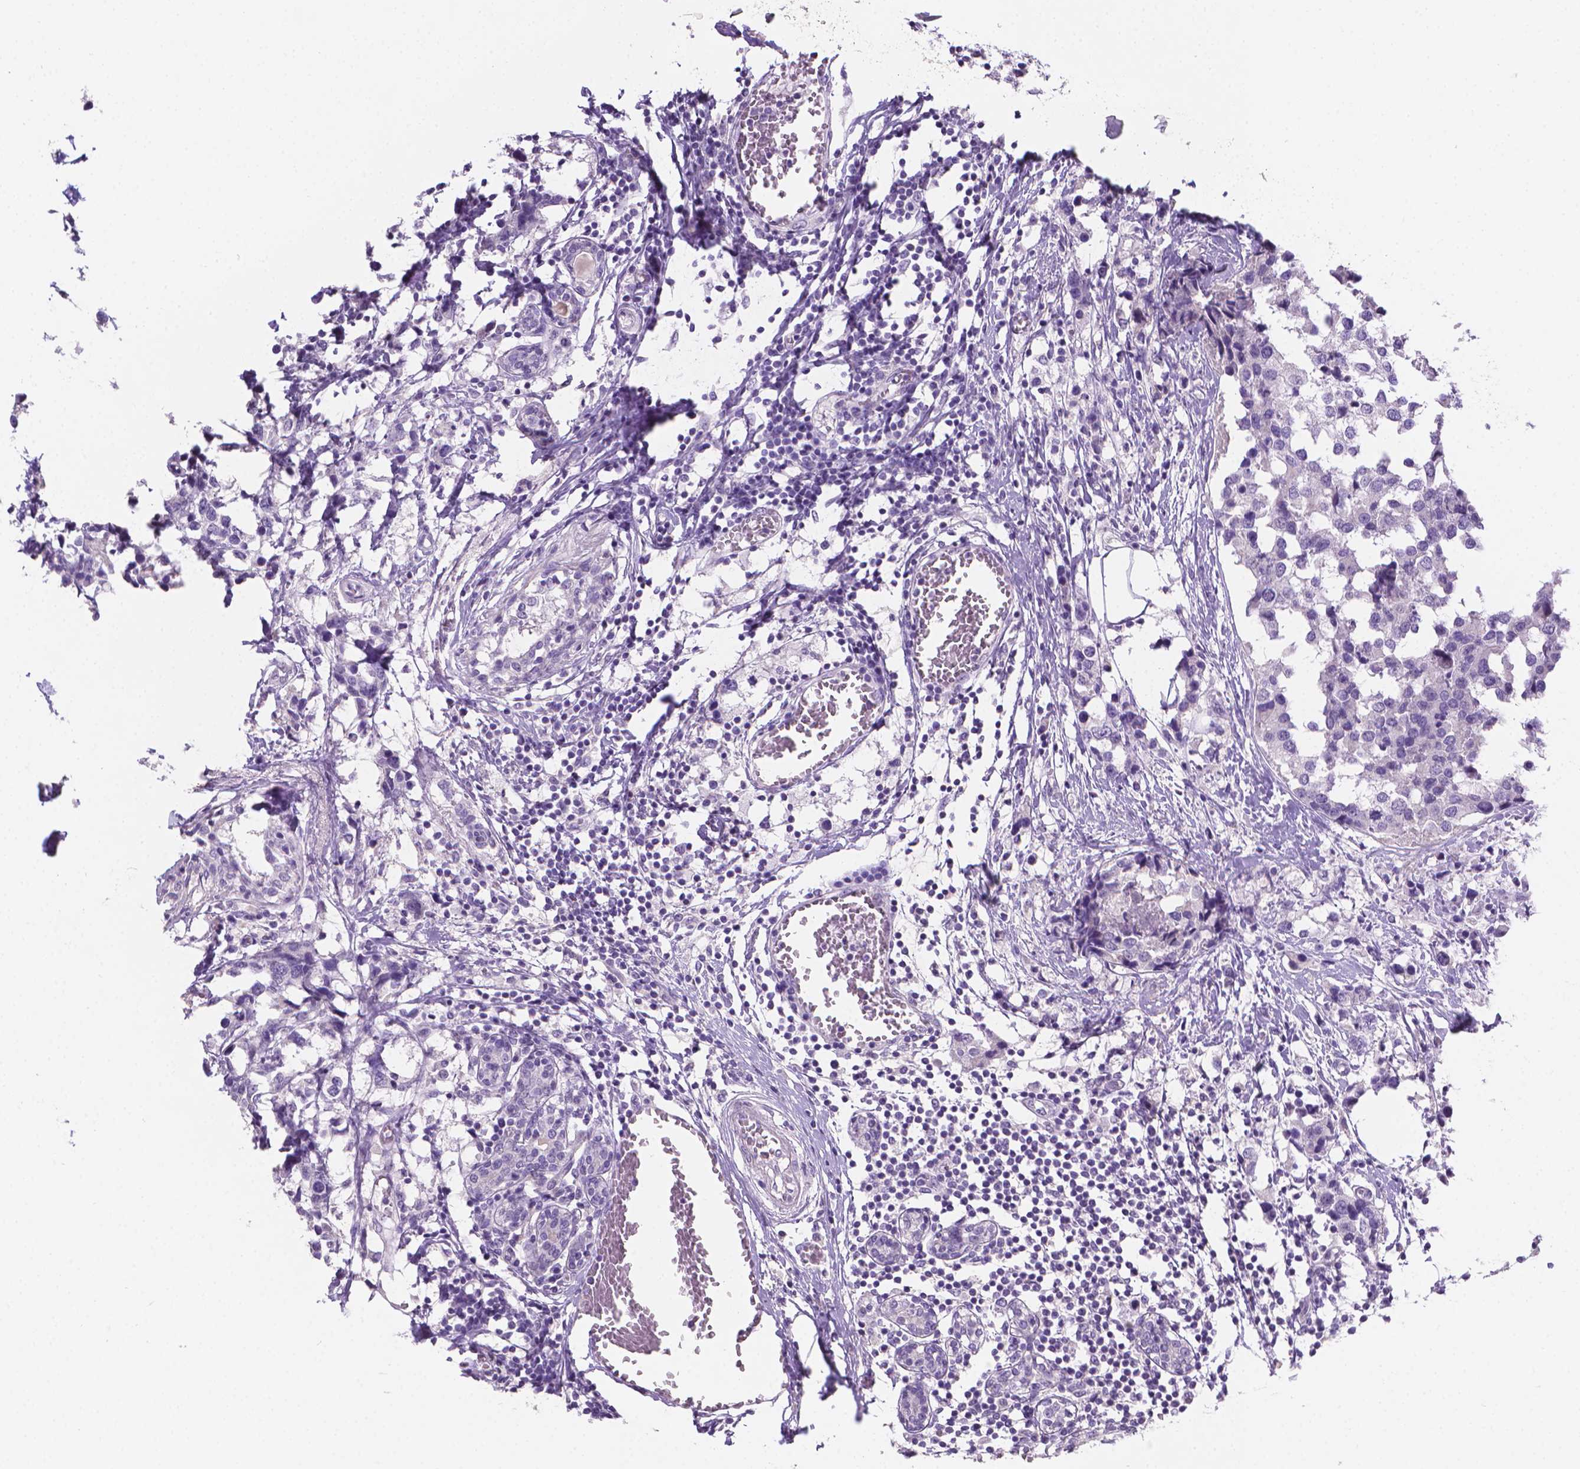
{"staining": {"intensity": "negative", "quantity": "none", "location": "none"}, "tissue": "breast cancer", "cell_type": "Tumor cells", "image_type": "cancer", "snomed": [{"axis": "morphology", "description": "Lobular carcinoma"}, {"axis": "topography", "description": "Breast"}], "caption": "Tumor cells are negative for brown protein staining in breast cancer. (DAB (3,3'-diaminobenzidine) immunohistochemistry (IHC), high magnification).", "gene": "TNNI2", "patient": {"sex": "female", "age": 59}}